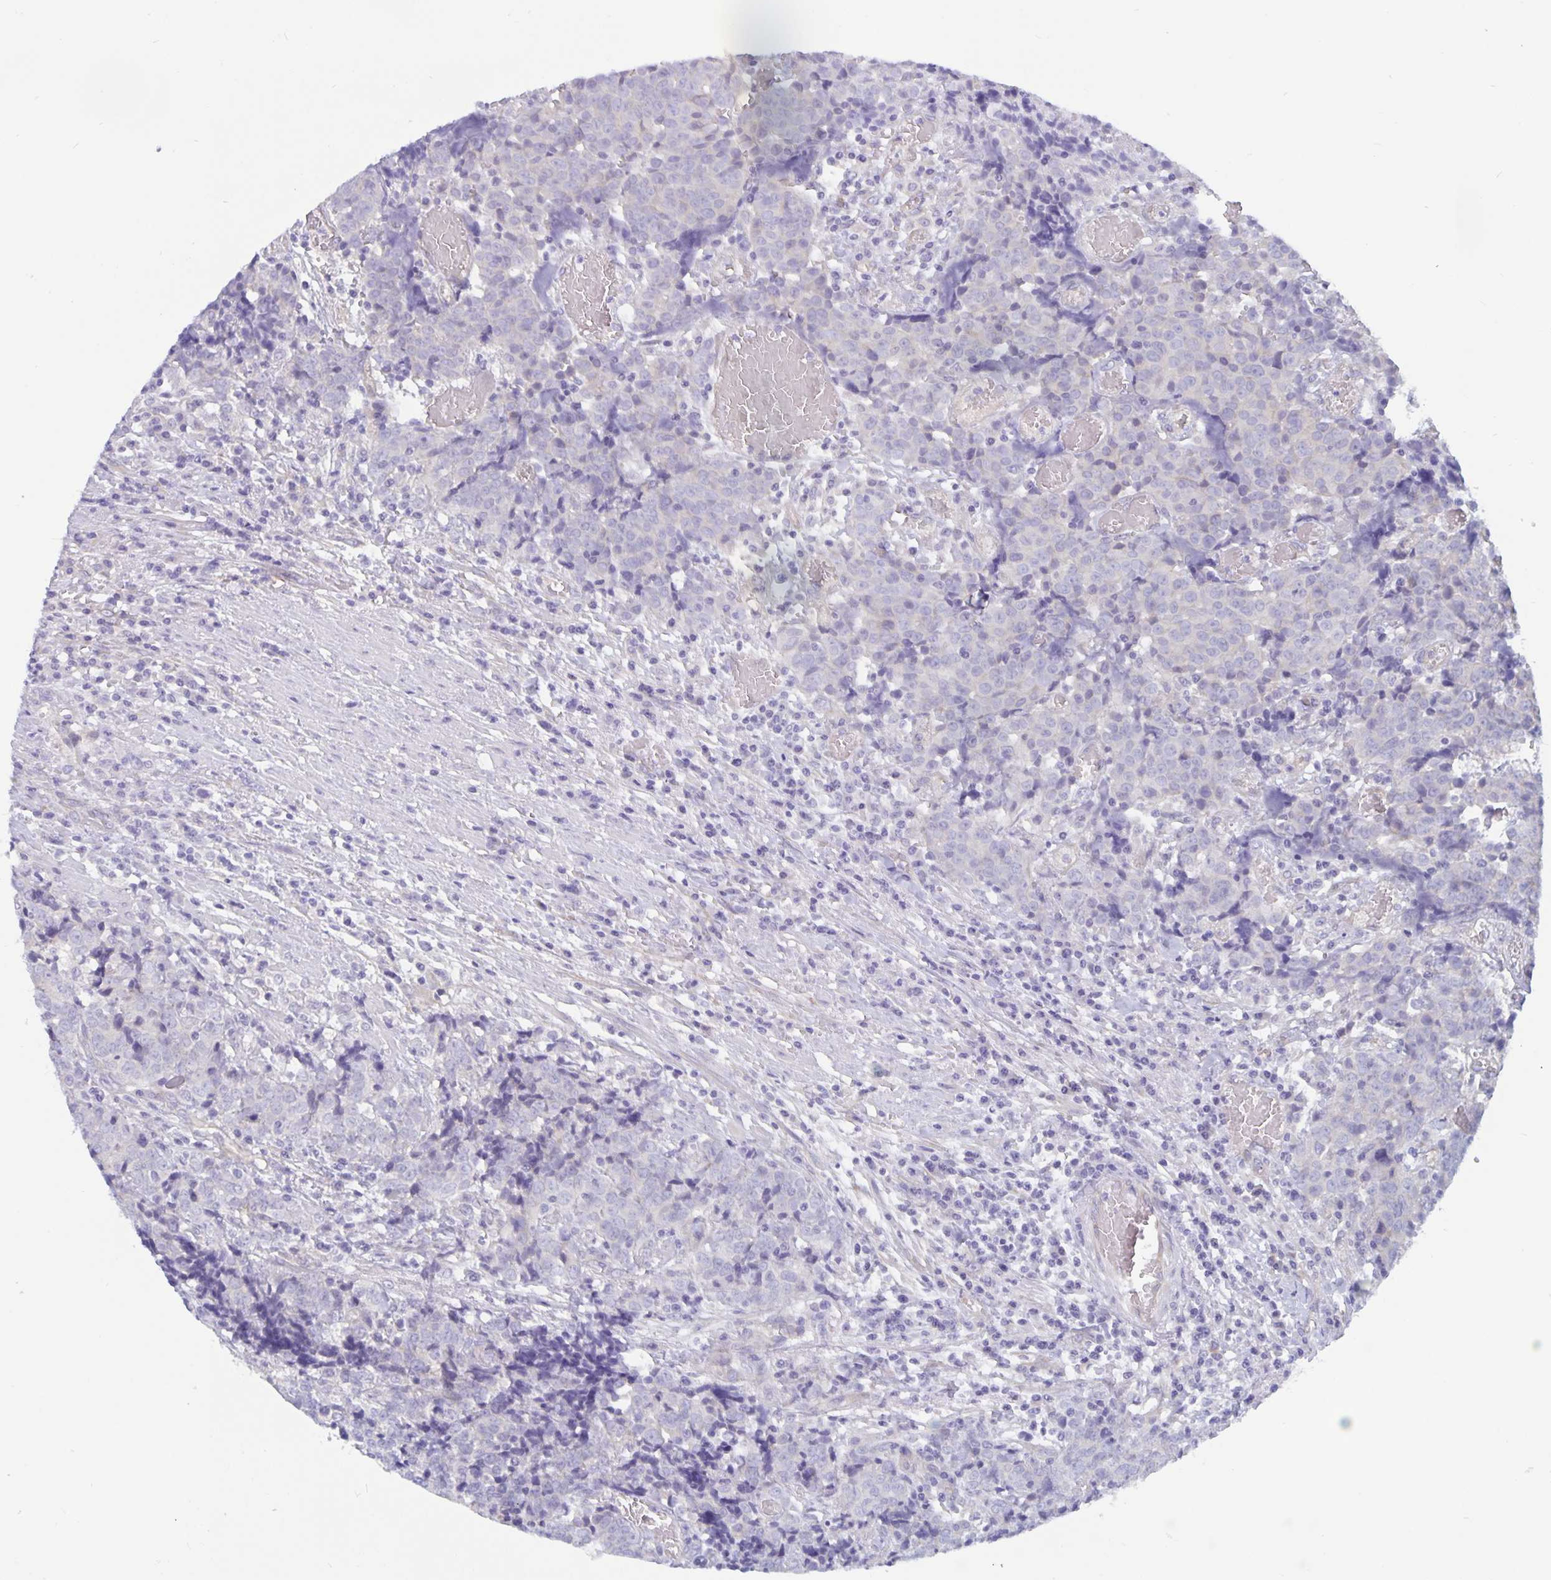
{"staining": {"intensity": "negative", "quantity": "none", "location": "none"}, "tissue": "prostate cancer", "cell_type": "Tumor cells", "image_type": "cancer", "snomed": [{"axis": "morphology", "description": "Adenocarcinoma, High grade"}, {"axis": "topography", "description": "Prostate and seminal vesicle, NOS"}], "caption": "There is no significant staining in tumor cells of adenocarcinoma (high-grade) (prostate). (DAB (3,3'-diaminobenzidine) immunohistochemistry (IHC) visualized using brightfield microscopy, high magnification).", "gene": "PLCB3", "patient": {"sex": "male", "age": 60}}